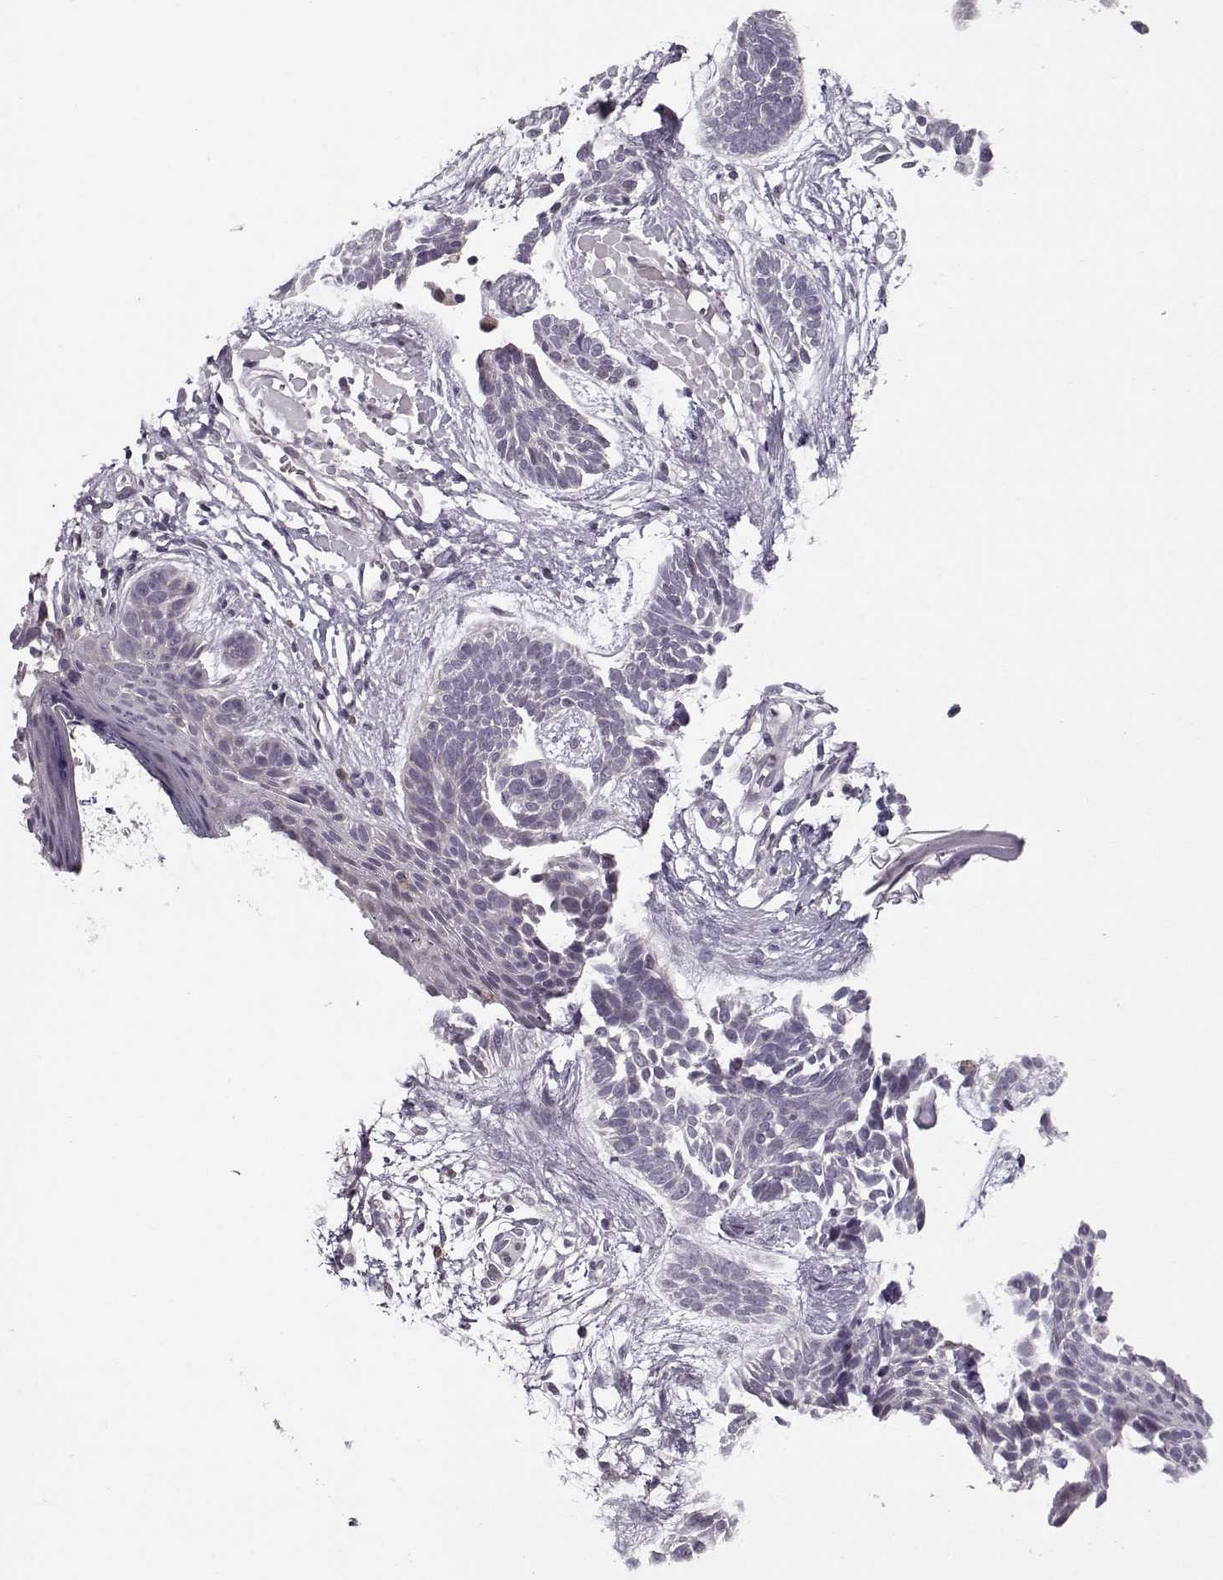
{"staining": {"intensity": "negative", "quantity": "none", "location": "none"}, "tissue": "skin cancer", "cell_type": "Tumor cells", "image_type": "cancer", "snomed": [{"axis": "morphology", "description": "Basal cell carcinoma"}, {"axis": "topography", "description": "Skin"}], "caption": "IHC photomicrograph of skin cancer stained for a protein (brown), which reveals no expression in tumor cells. (DAB (3,3'-diaminobenzidine) IHC with hematoxylin counter stain).", "gene": "DNAI3", "patient": {"sex": "male", "age": 85}}